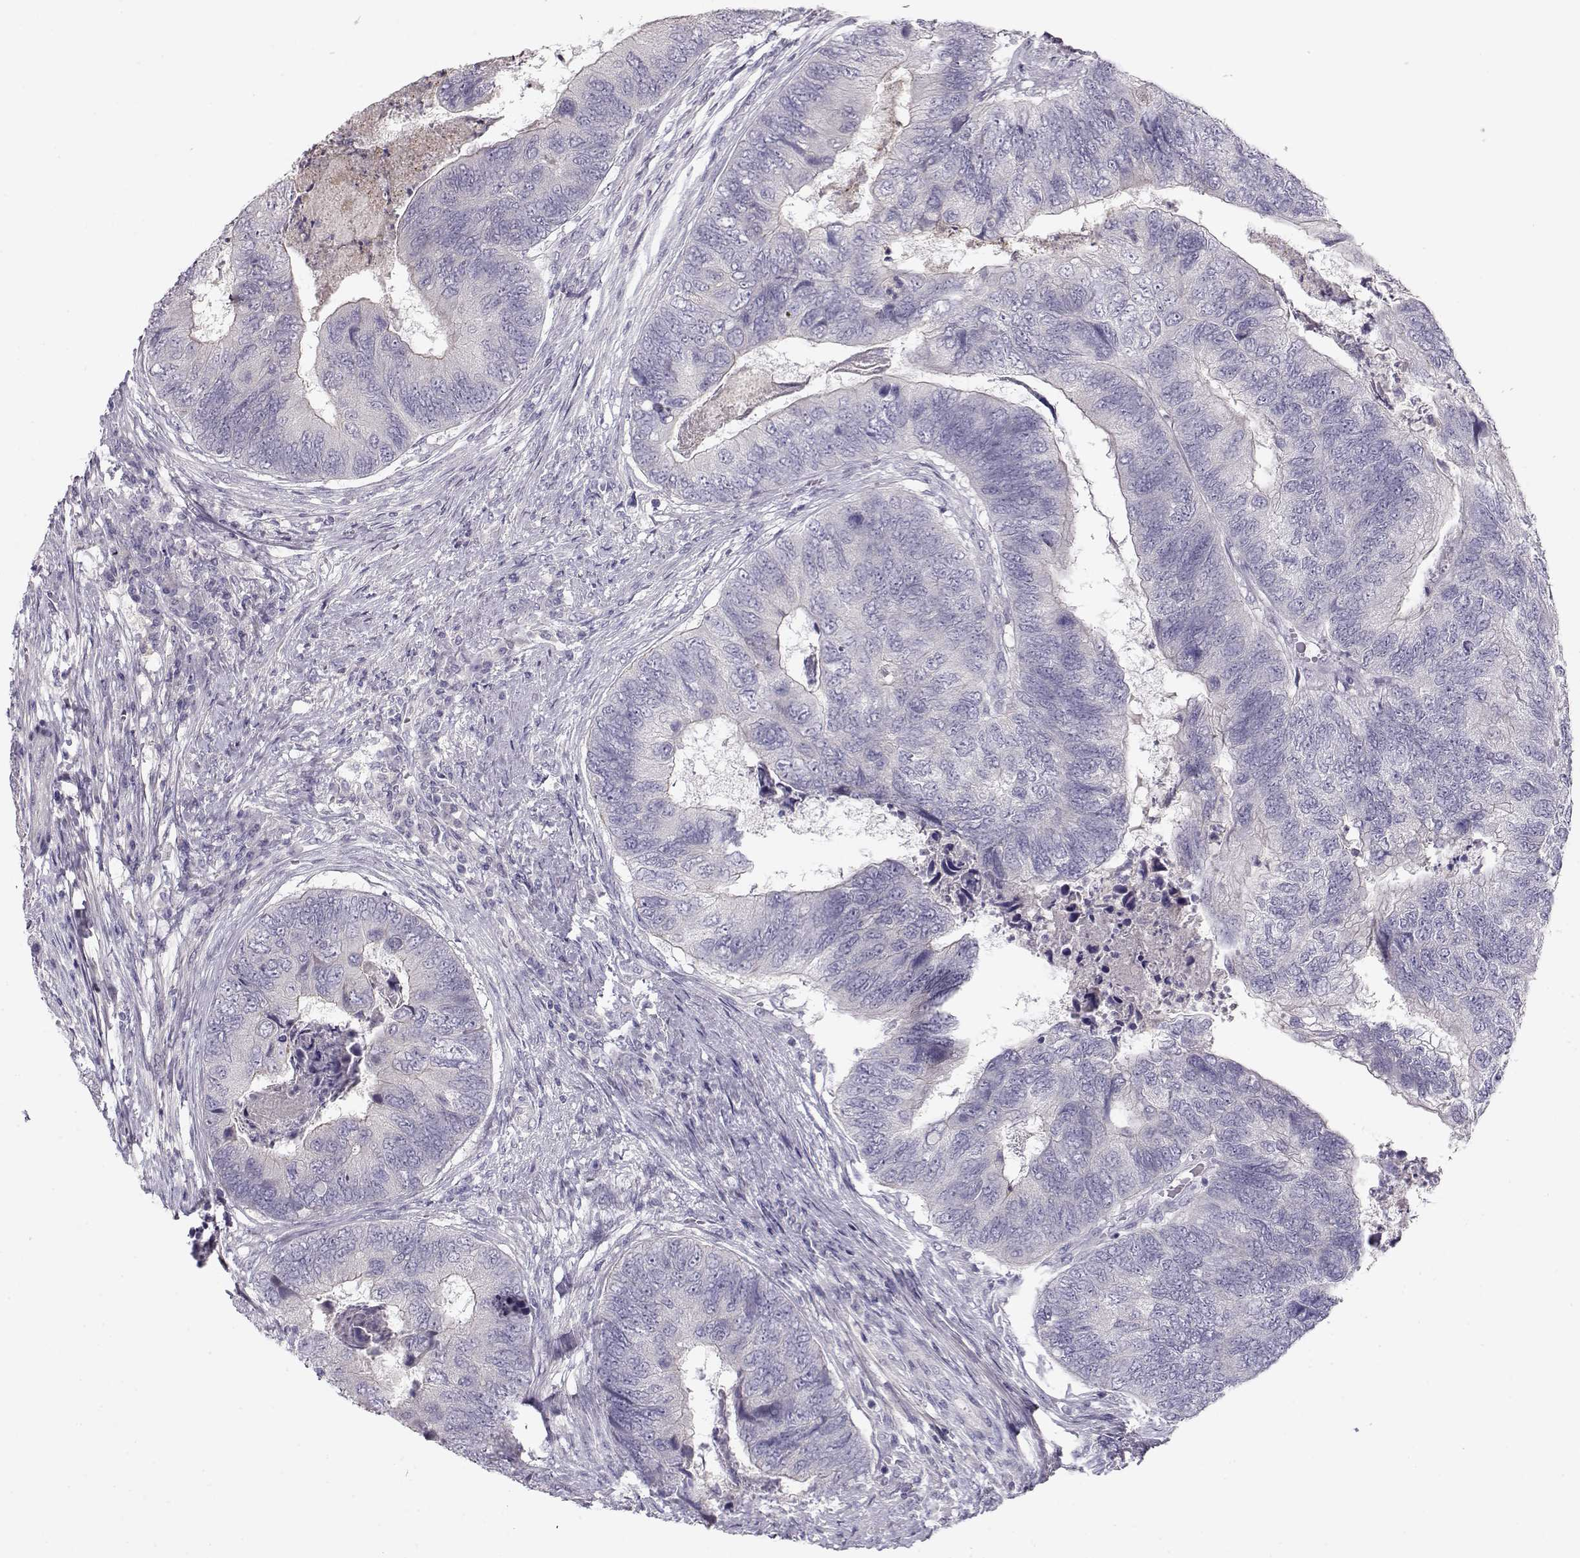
{"staining": {"intensity": "negative", "quantity": "none", "location": "none"}, "tissue": "colorectal cancer", "cell_type": "Tumor cells", "image_type": "cancer", "snomed": [{"axis": "morphology", "description": "Adenocarcinoma, NOS"}, {"axis": "topography", "description": "Colon"}], "caption": "Immunohistochemical staining of colorectal cancer (adenocarcinoma) reveals no significant expression in tumor cells.", "gene": "GRK1", "patient": {"sex": "female", "age": 67}}